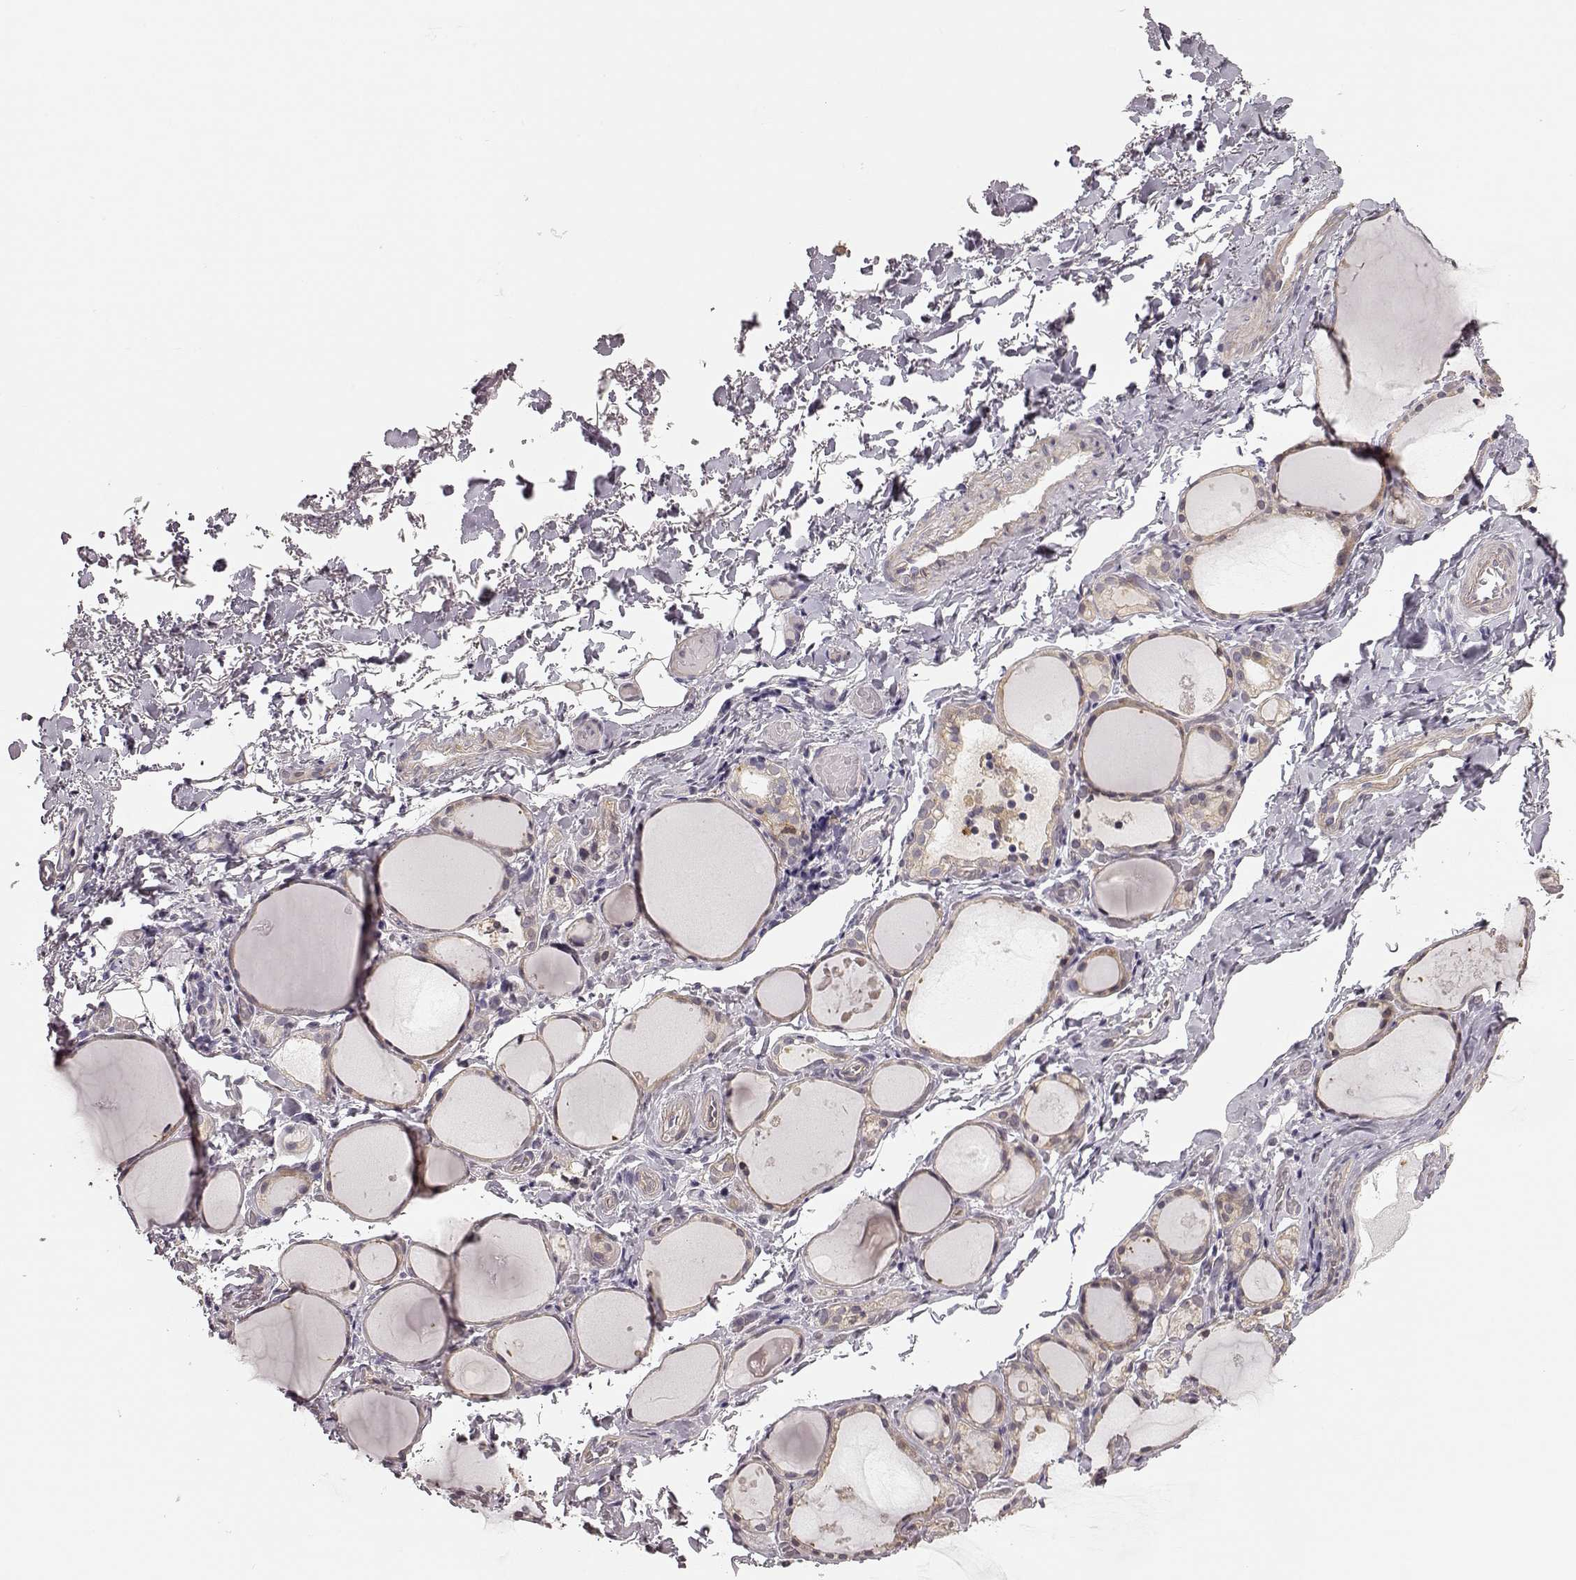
{"staining": {"intensity": "weak", "quantity": ">75%", "location": "cytoplasmic/membranous"}, "tissue": "thyroid gland", "cell_type": "Glandular cells", "image_type": "normal", "snomed": [{"axis": "morphology", "description": "Normal tissue, NOS"}, {"axis": "topography", "description": "Thyroid gland"}], "caption": "Protein expression analysis of benign human thyroid gland reveals weak cytoplasmic/membranous positivity in approximately >75% of glandular cells.", "gene": "GPR50", "patient": {"sex": "male", "age": 68}}